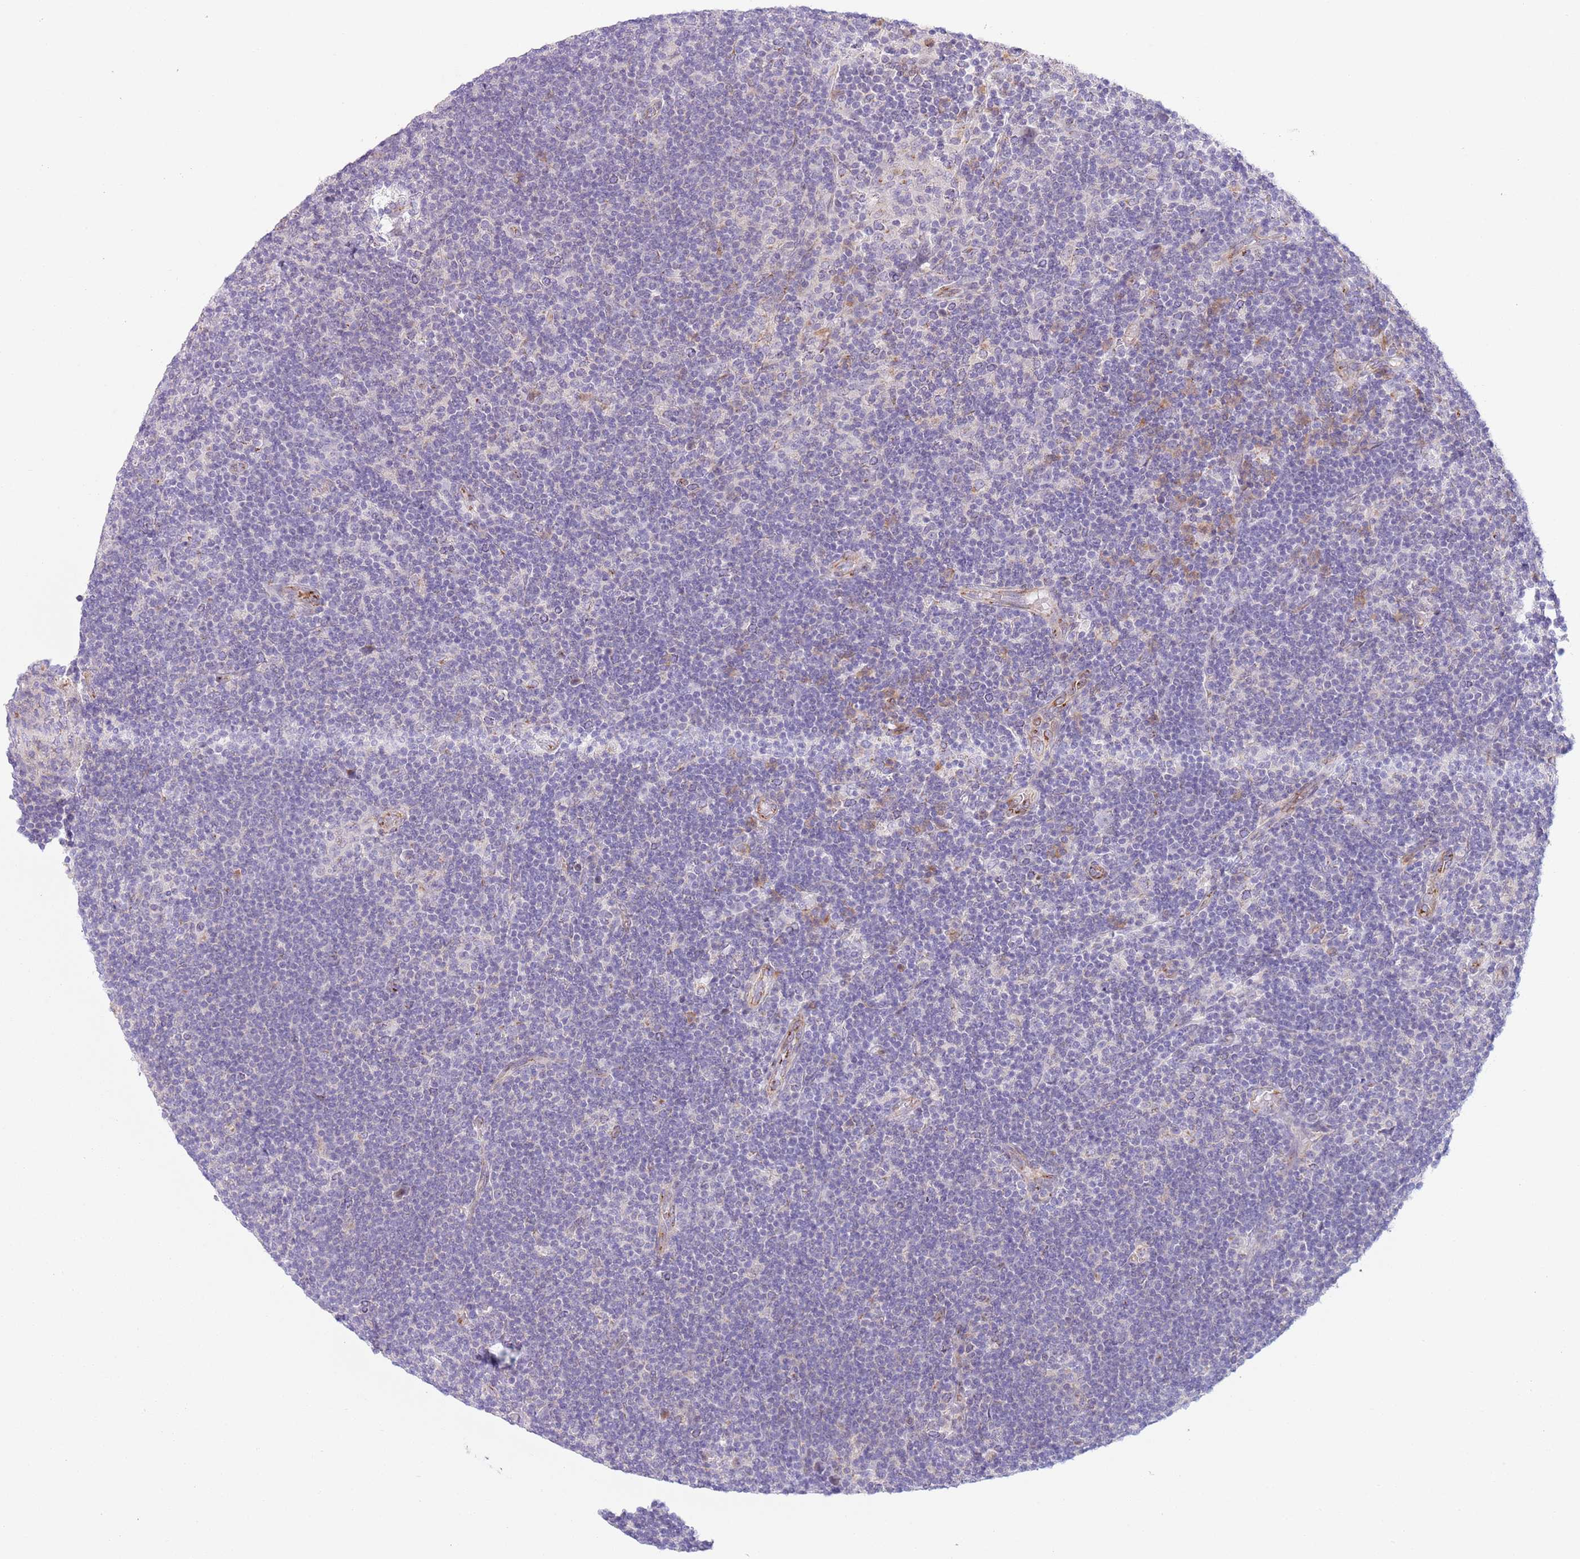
{"staining": {"intensity": "negative", "quantity": "none", "location": "none"}, "tissue": "lymphoma", "cell_type": "Tumor cells", "image_type": "cancer", "snomed": [{"axis": "morphology", "description": "Hodgkin's disease, NOS"}, {"axis": "topography", "description": "Lymph node"}], "caption": "A high-resolution image shows immunohistochemistry staining of Hodgkin's disease, which shows no significant staining in tumor cells.", "gene": "C20orf96", "patient": {"sex": "female", "age": 57}}